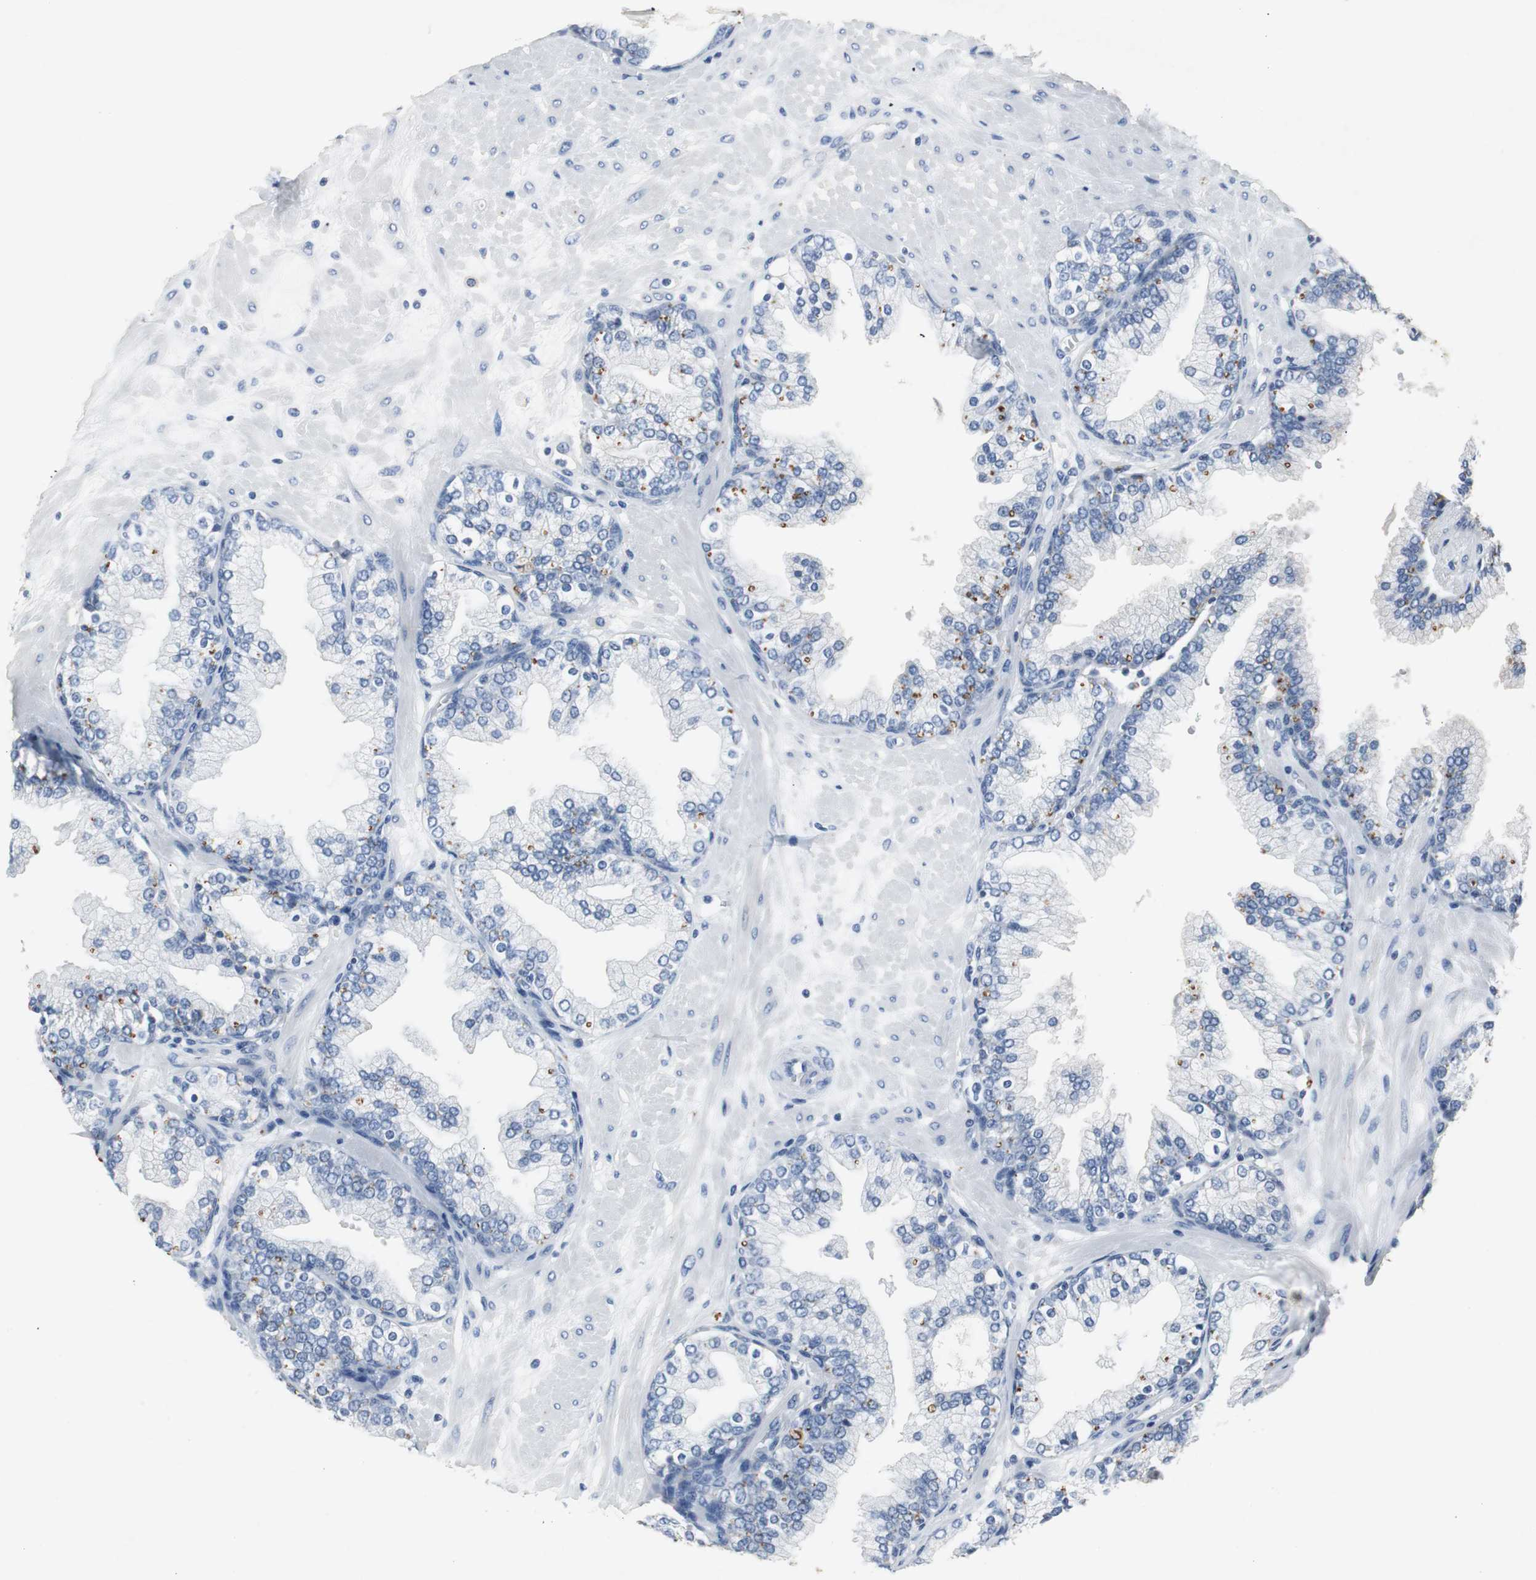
{"staining": {"intensity": "negative", "quantity": "none", "location": "none"}, "tissue": "prostate", "cell_type": "Glandular cells", "image_type": "normal", "snomed": [{"axis": "morphology", "description": "Normal tissue, NOS"}, {"axis": "topography", "description": "Prostate"}], "caption": "Prostate was stained to show a protein in brown. There is no significant positivity in glandular cells. The staining was performed using DAB (3,3'-diaminobenzidine) to visualize the protein expression in brown, while the nuclei were stained in blue with hematoxylin (Magnification: 20x).", "gene": "LRP2", "patient": {"sex": "male", "age": 51}}